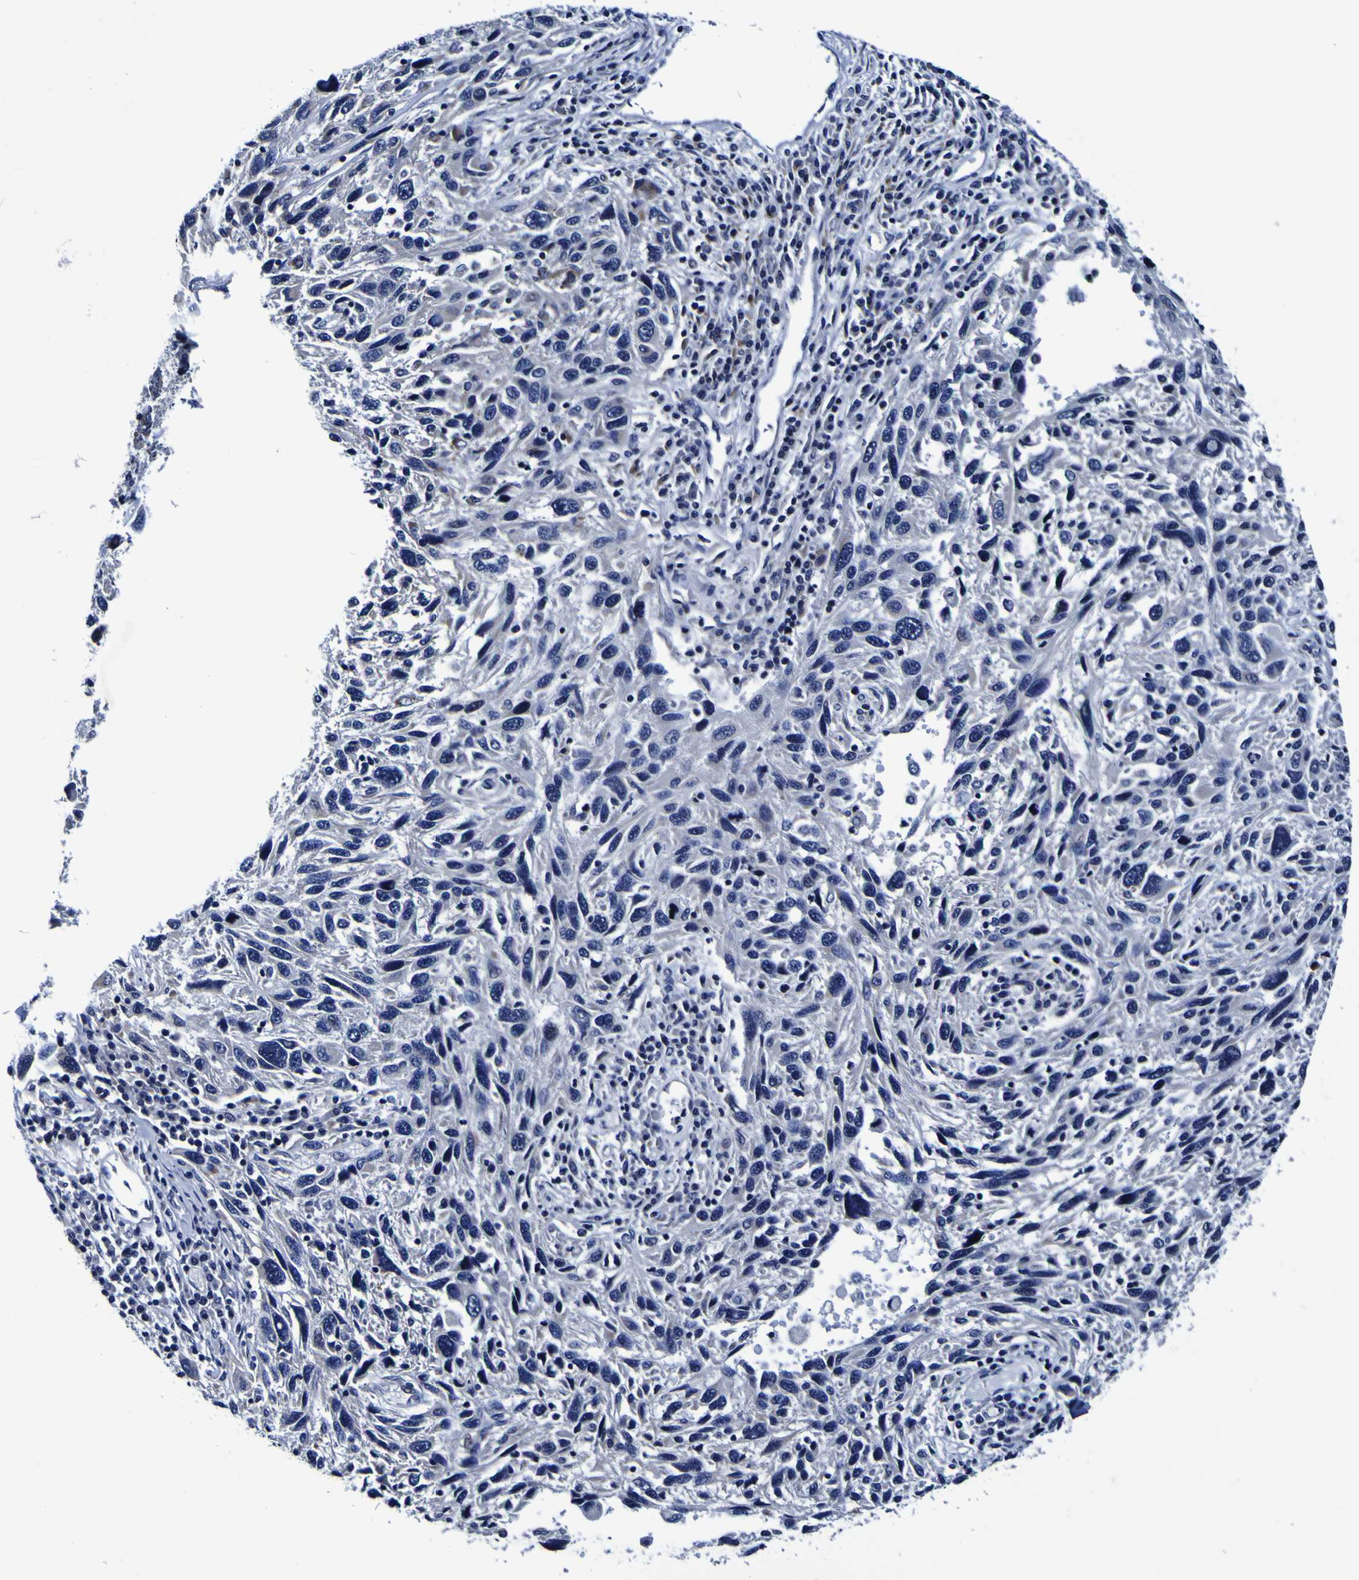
{"staining": {"intensity": "negative", "quantity": "none", "location": "none"}, "tissue": "melanoma", "cell_type": "Tumor cells", "image_type": "cancer", "snomed": [{"axis": "morphology", "description": "Malignant melanoma, NOS"}, {"axis": "topography", "description": "Skin"}], "caption": "Human melanoma stained for a protein using IHC exhibits no expression in tumor cells.", "gene": "PDLIM4", "patient": {"sex": "male", "age": 53}}